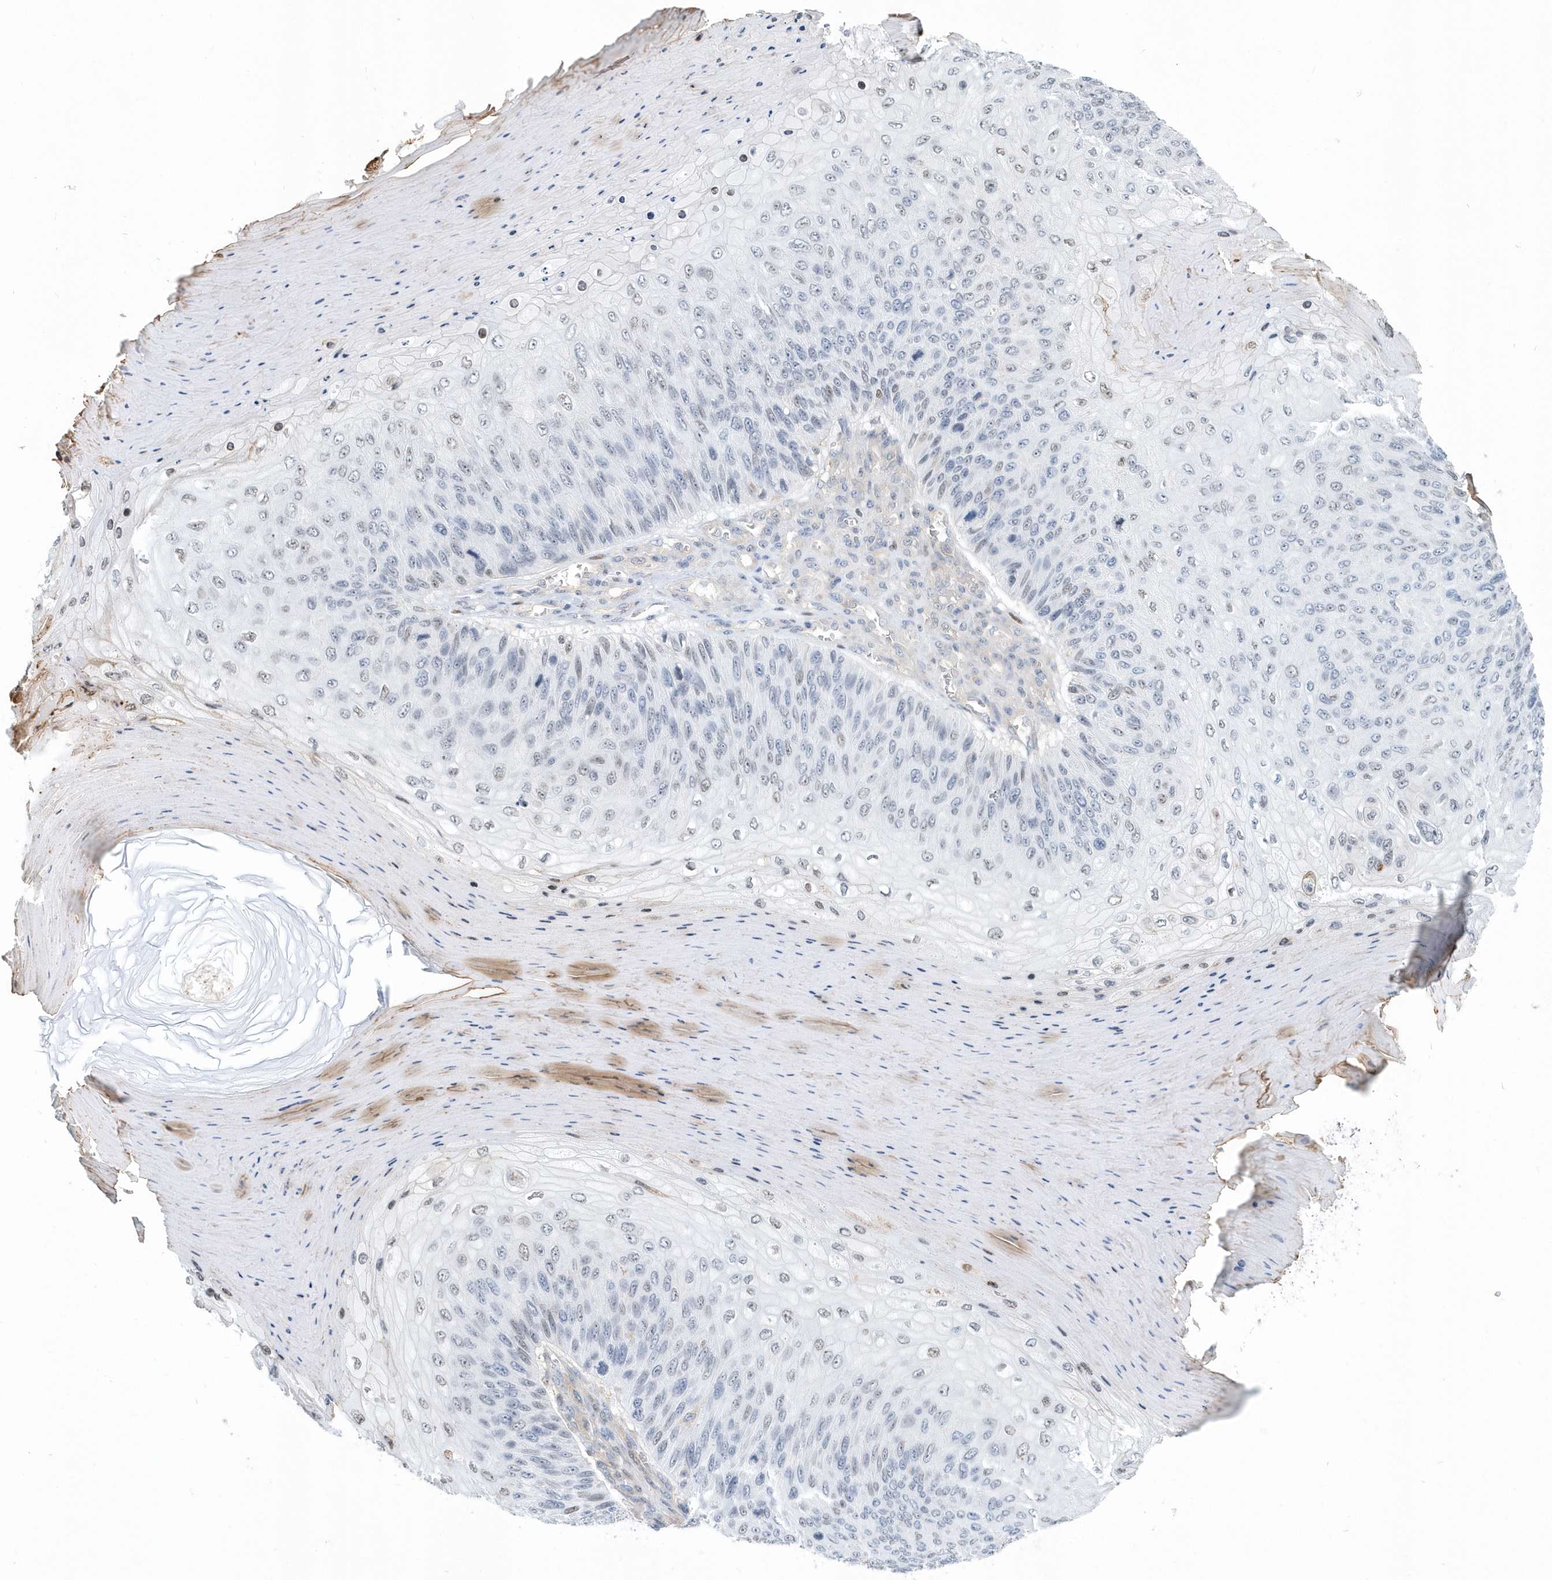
{"staining": {"intensity": "weak", "quantity": "<25%", "location": "nuclear"}, "tissue": "skin cancer", "cell_type": "Tumor cells", "image_type": "cancer", "snomed": [{"axis": "morphology", "description": "Squamous cell carcinoma, NOS"}, {"axis": "topography", "description": "Skin"}], "caption": "Tumor cells show no significant positivity in squamous cell carcinoma (skin).", "gene": "MACROH2A2", "patient": {"sex": "female", "age": 88}}